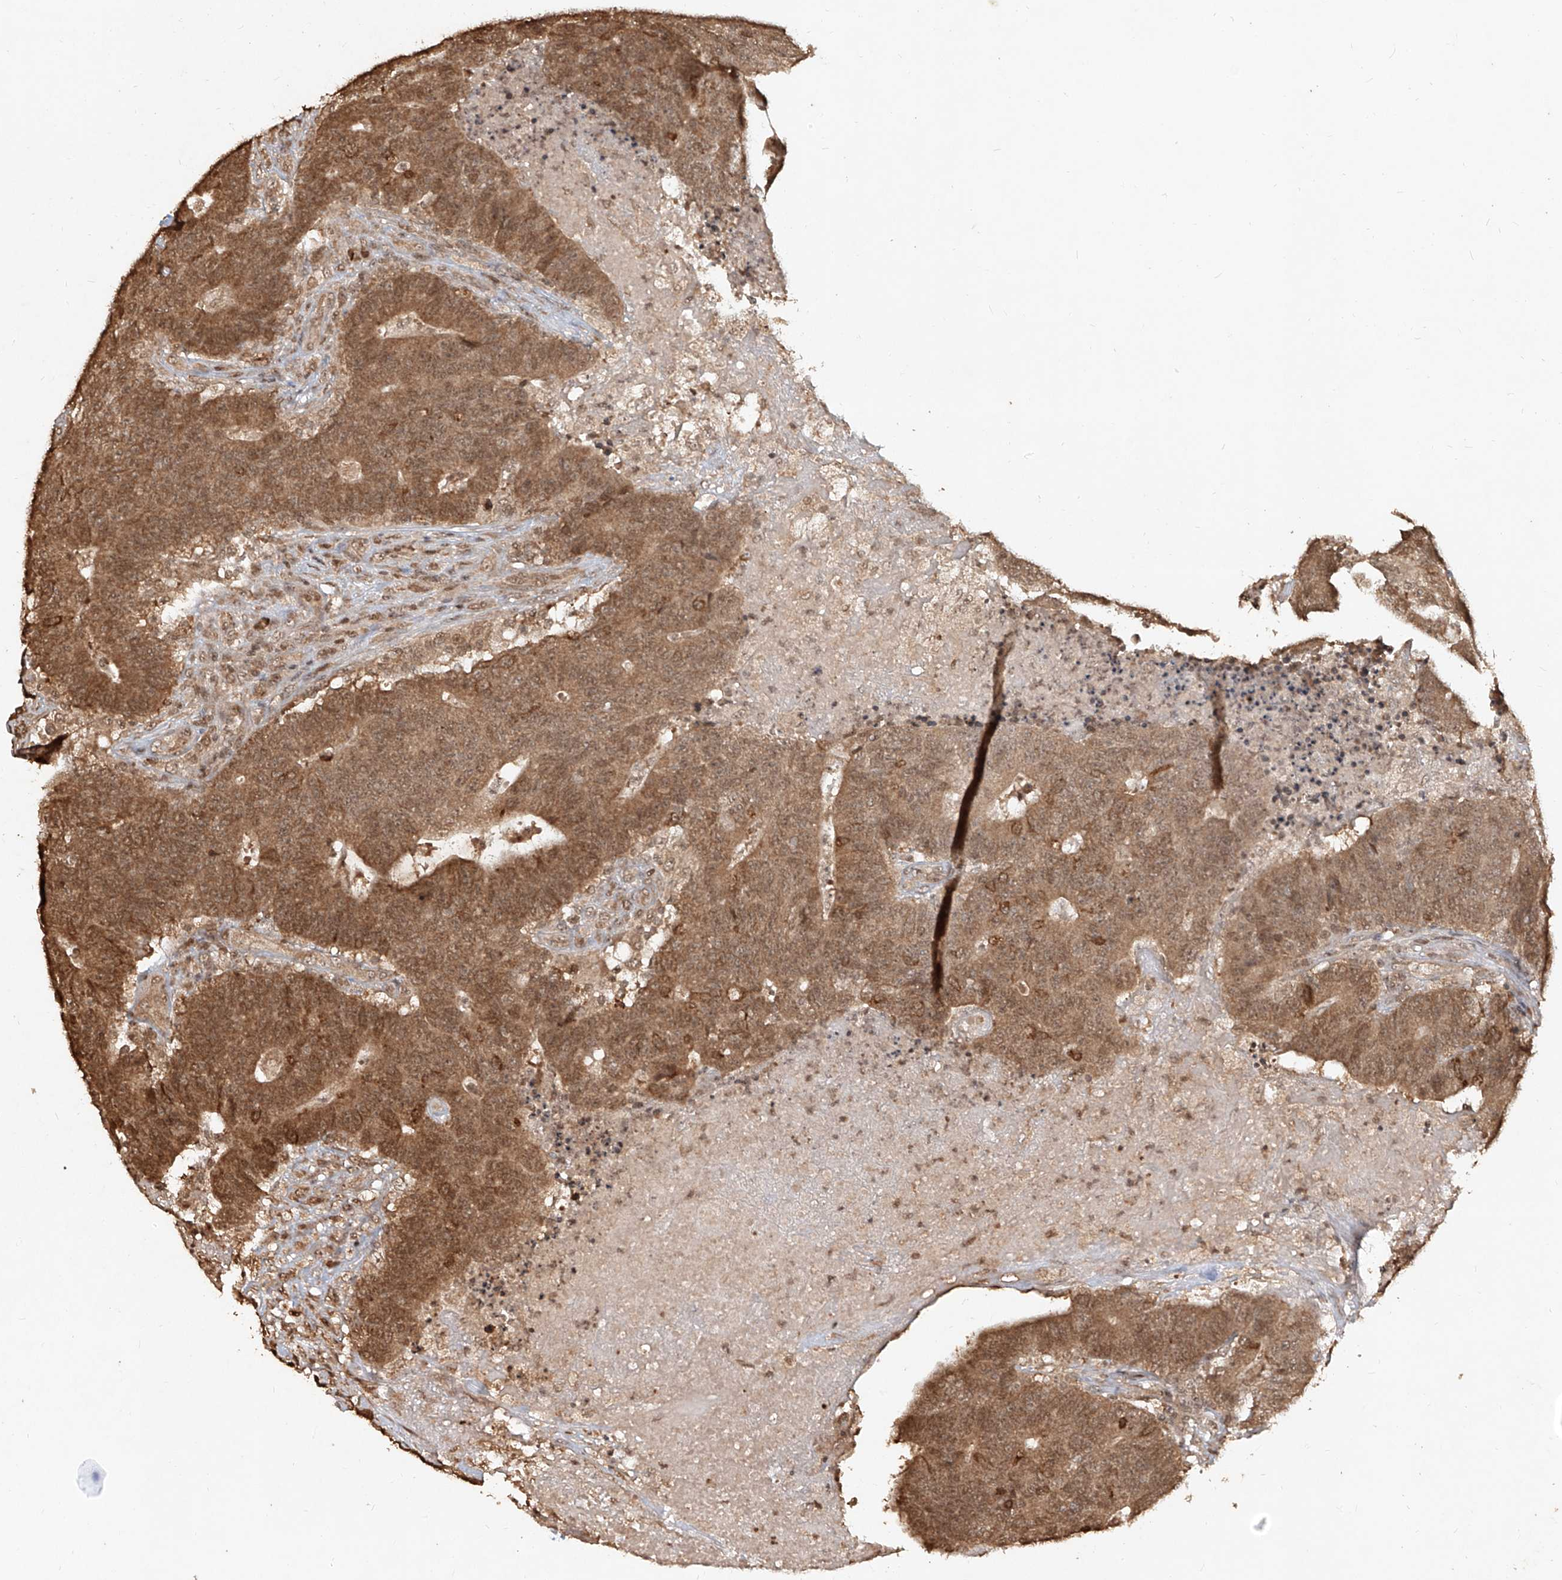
{"staining": {"intensity": "moderate", "quantity": ">75%", "location": "cytoplasmic/membranous,nuclear"}, "tissue": "colorectal cancer", "cell_type": "Tumor cells", "image_type": "cancer", "snomed": [{"axis": "morphology", "description": "Normal tissue, NOS"}, {"axis": "morphology", "description": "Adenocarcinoma, NOS"}, {"axis": "topography", "description": "Colon"}], "caption": "Colorectal adenocarcinoma stained with DAB (3,3'-diaminobenzidine) immunohistochemistry (IHC) reveals medium levels of moderate cytoplasmic/membranous and nuclear staining in approximately >75% of tumor cells. The staining is performed using DAB brown chromogen to label protein expression. The nuclei are counter-stained blue using hematoxylin.", "gene": "UBE2K", "patient": {"sex": "female", "age": 75}}